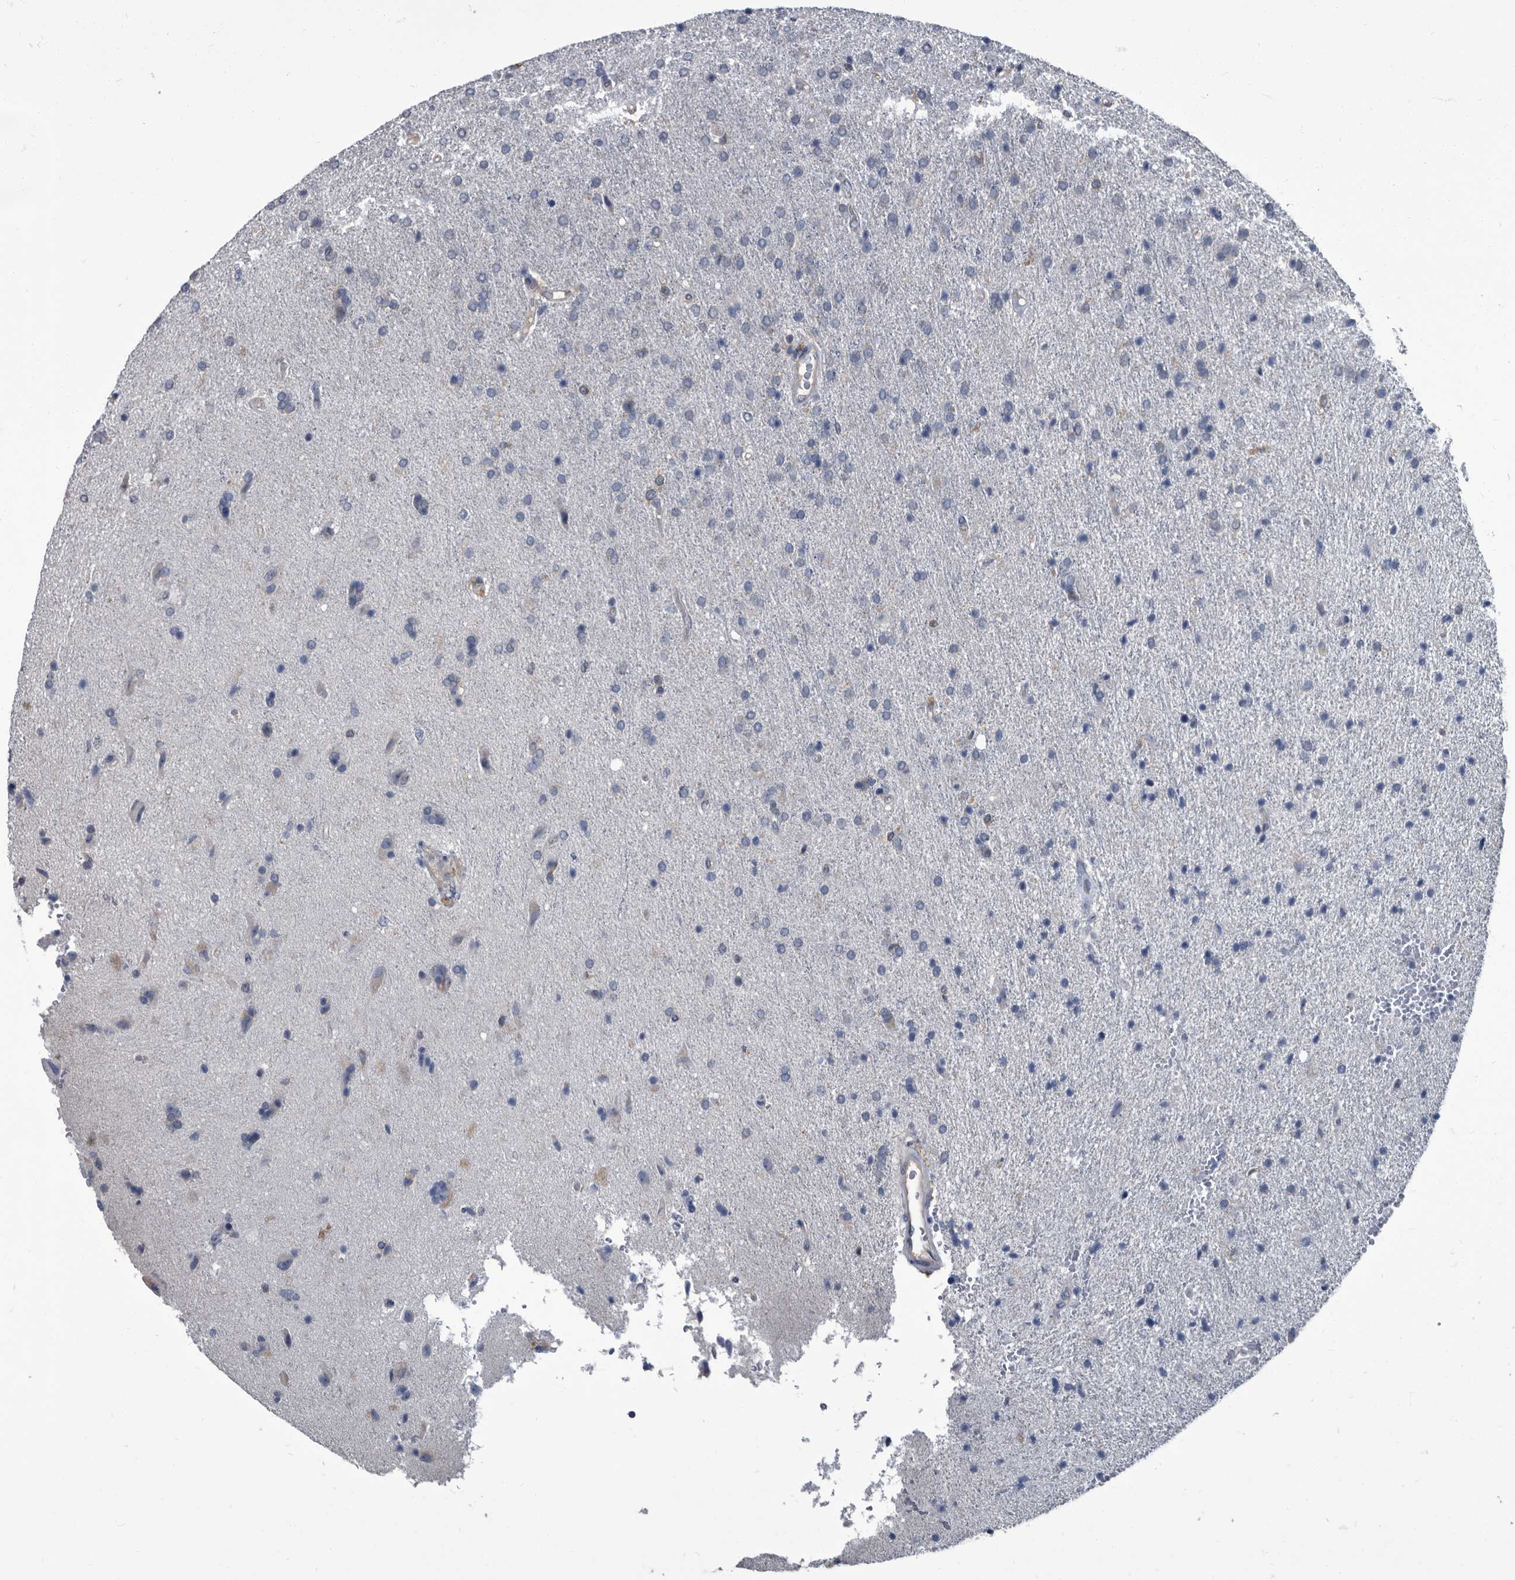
{"staining": {"intensity": "negative", "quantity": "none", "location": "none"}, "tissue": "glioma", "cell_type": "Tumor cells", "image_type": "cancer", "snomed": [{"axis": "morphology", "description": "Glioma, malignant, High grade"}, {"axis": "topography", "description": "Brain"}], "caption": "Immunohistochemistry of glioma demonstrates no positivity in tumor cells. The staining was performed using DAB (3,3'-diaminobenzidine) to visualize the protein expression in brown, while the nuclei were stained in blue with hematoxylin (Magnification: 20x).", "gene": "CDV3", "patient": {"sex": "male", "age": 72}}